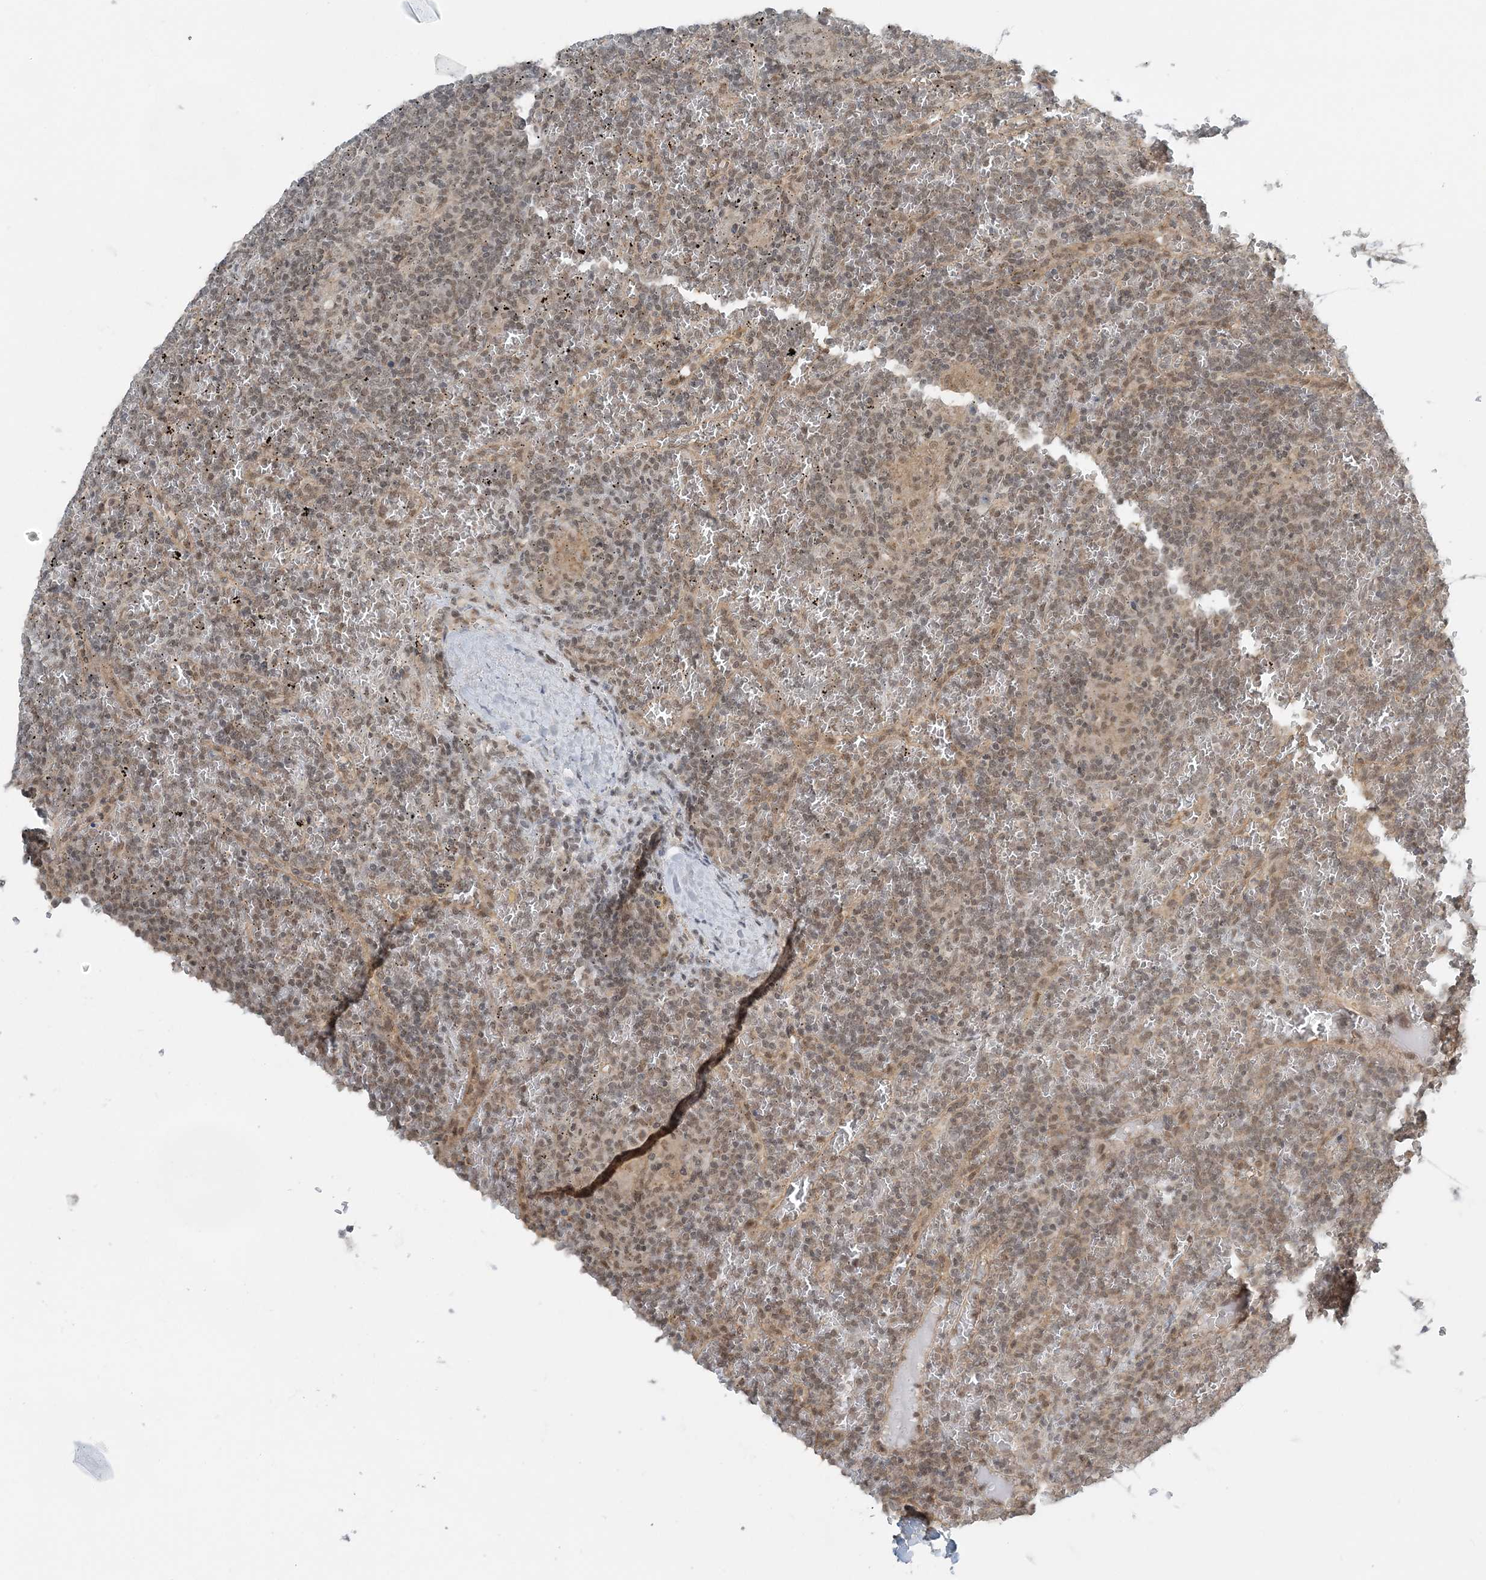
{"staining": {"intensity": "weak", "quantity": "25%-75%", "location": "nuclear"}, "tissue": "lymphoma", "cell_type": "Tumor cells", "image_type": "cancer", "snomed": [{"axis": "morphology", "description": "Malignant lymphoma, non-Hodgkin's type, Low grade"}, {"axis": "topography", "description": "Spleen"}], "caption": "A brown stain highlights weak nuclear positivity of a protein in human lymphoma tumor cells.", "gene": "ATP11A", "patient": {"sex": "female", "age": 19}}